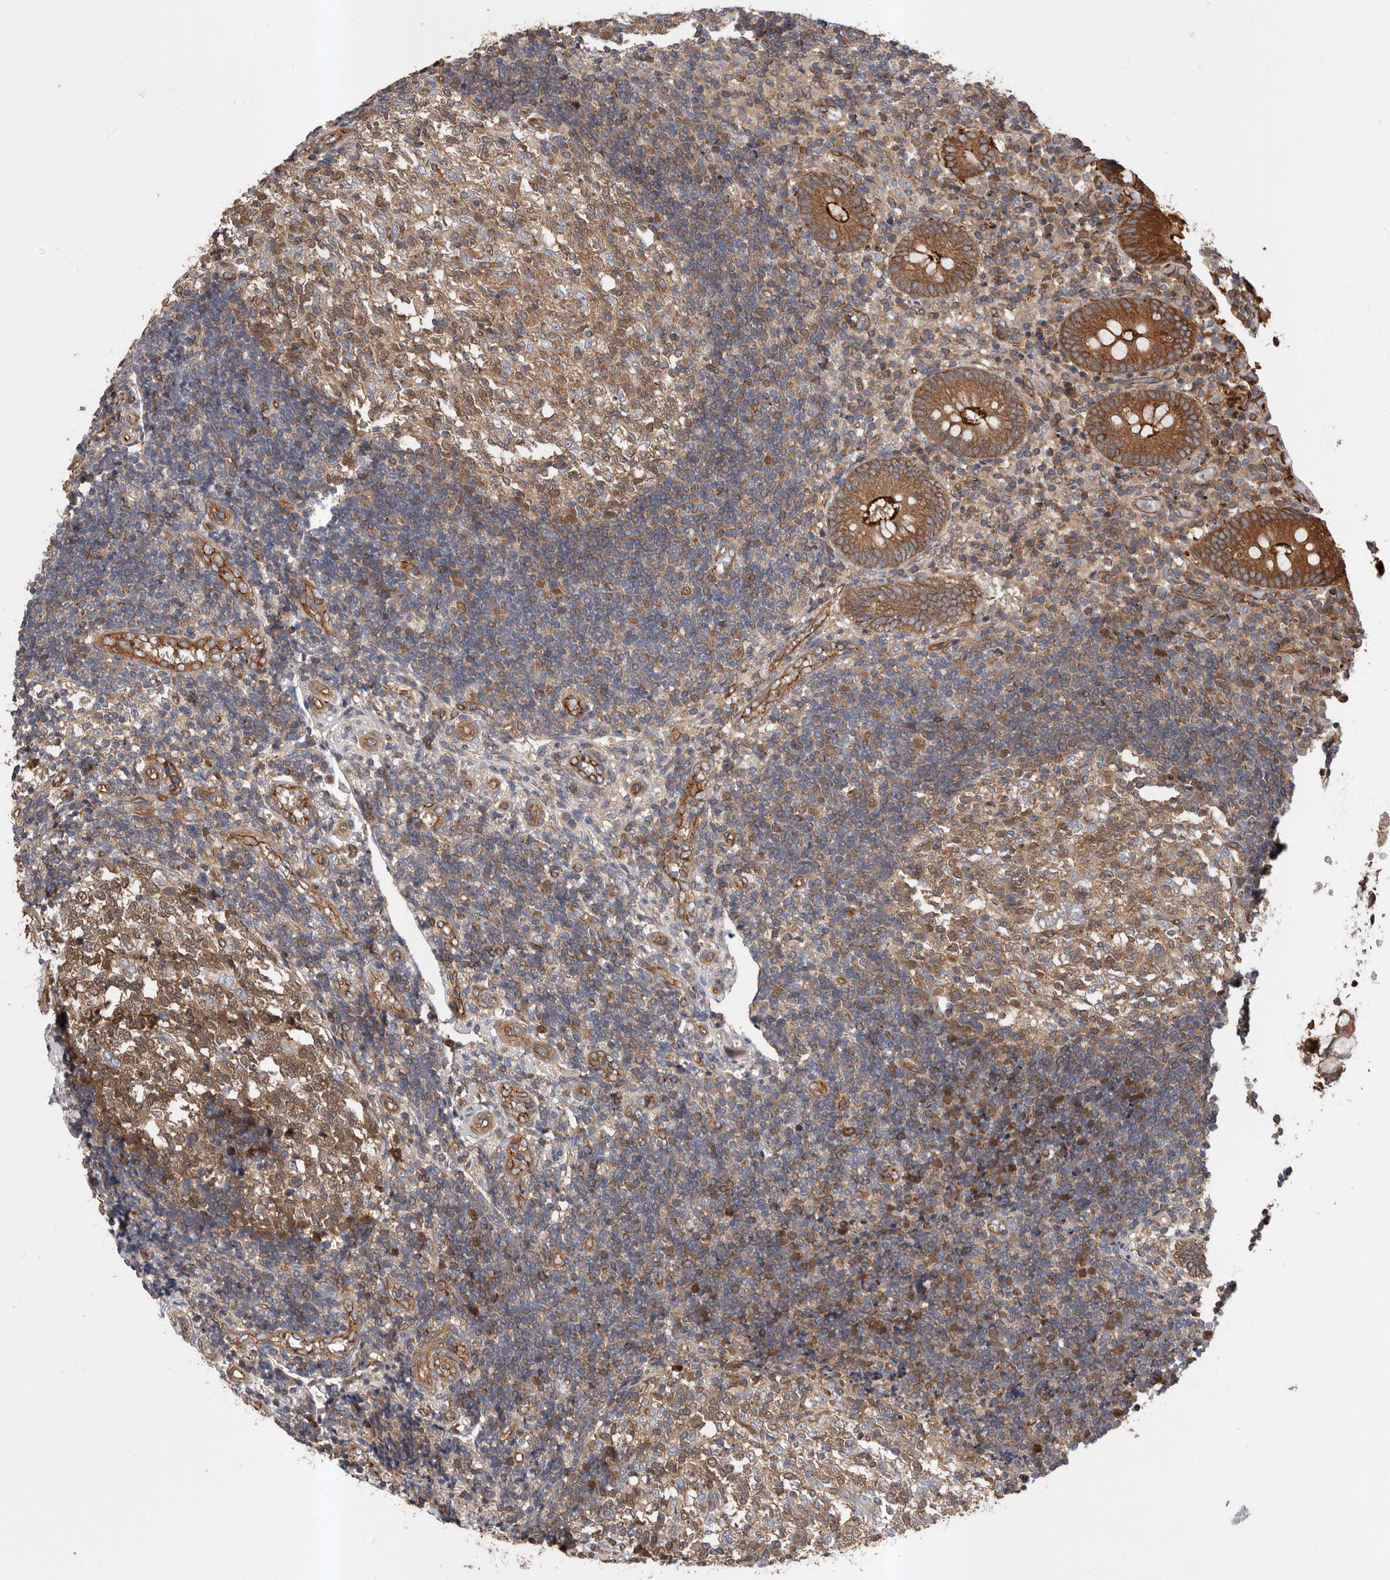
{"staining": {"intensity": "strong", "quantity": ">75%", "location": "cytoplasmic/membranous"}, "tissue": "appendix", "cell_type": "Glandular cells", "image_type": "normal", "snomed": [{"axis": "morphology", "description": "Normal tissue, NOS"}, {"axis": "topography", "description": "Appendix"}], "caption": "Appendix stained for a protein shows strong cytoplasmic/membranous positivity in glandular cells.", "gene": "PNRC2", "patient": {"sex": "female", "age": 17}}